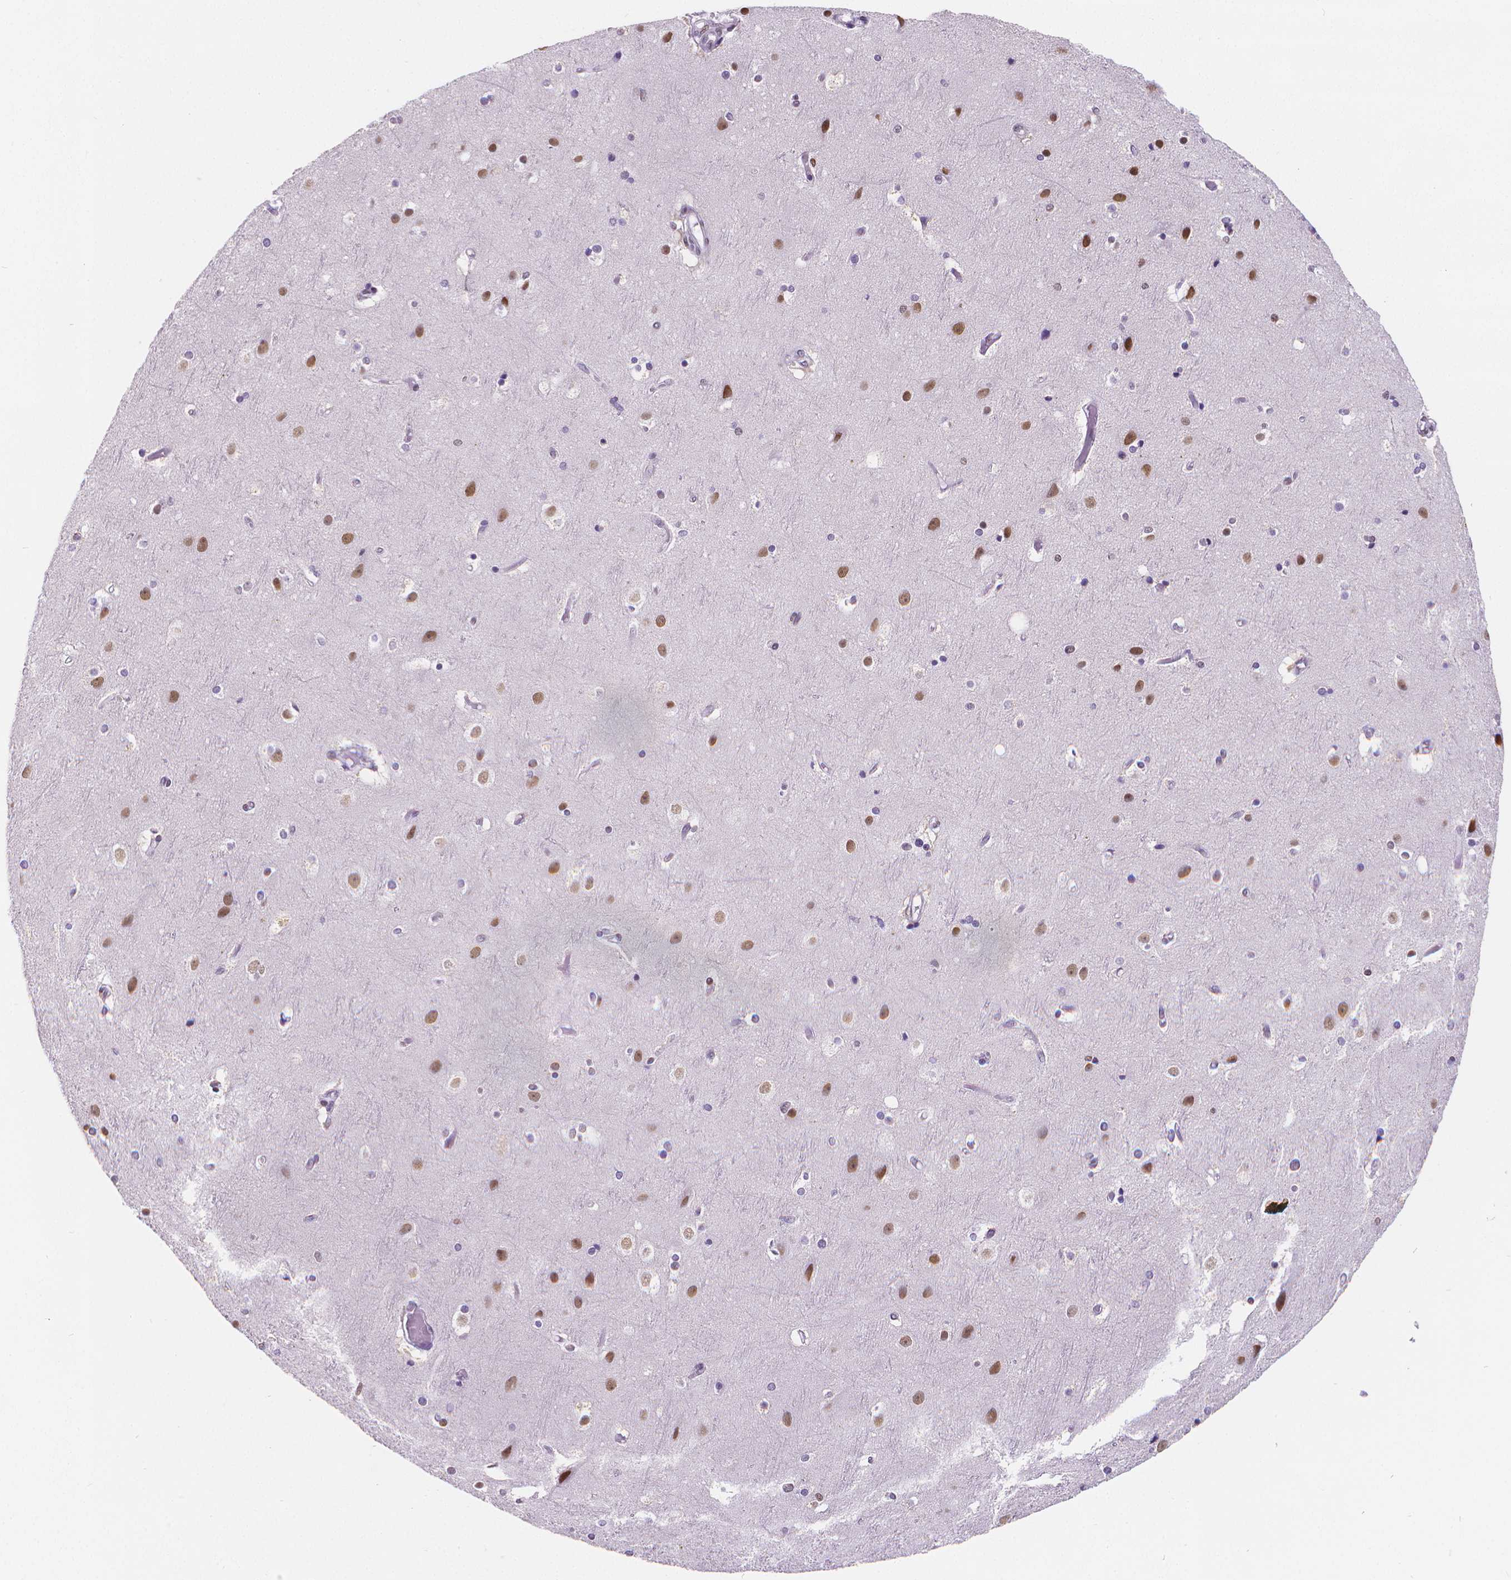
{"staining": {"intensity": "negative", "quantity": "none", "location": "none"}, "tissue": "cerebral cortex", "cell_type": "Endothelial cells", "image_type": "normal", "snomed": [{"axis": "morphology", "description": "Normal tissue, NOS"}, {"axis": "topography", "description": "Cerebral cortex"}], "caption": "Immunohistochemistry (IHC) micrograph of unremarkable cerebral cortex: human cerebral cortex stained with DAB (3,3'-diaminobenzidine) shows no significant protein positivity in endothelial cells. (DAB IHC, high magnification).", "gene": "MEF2C", "patient": {"sex": "female", "age": 52}}